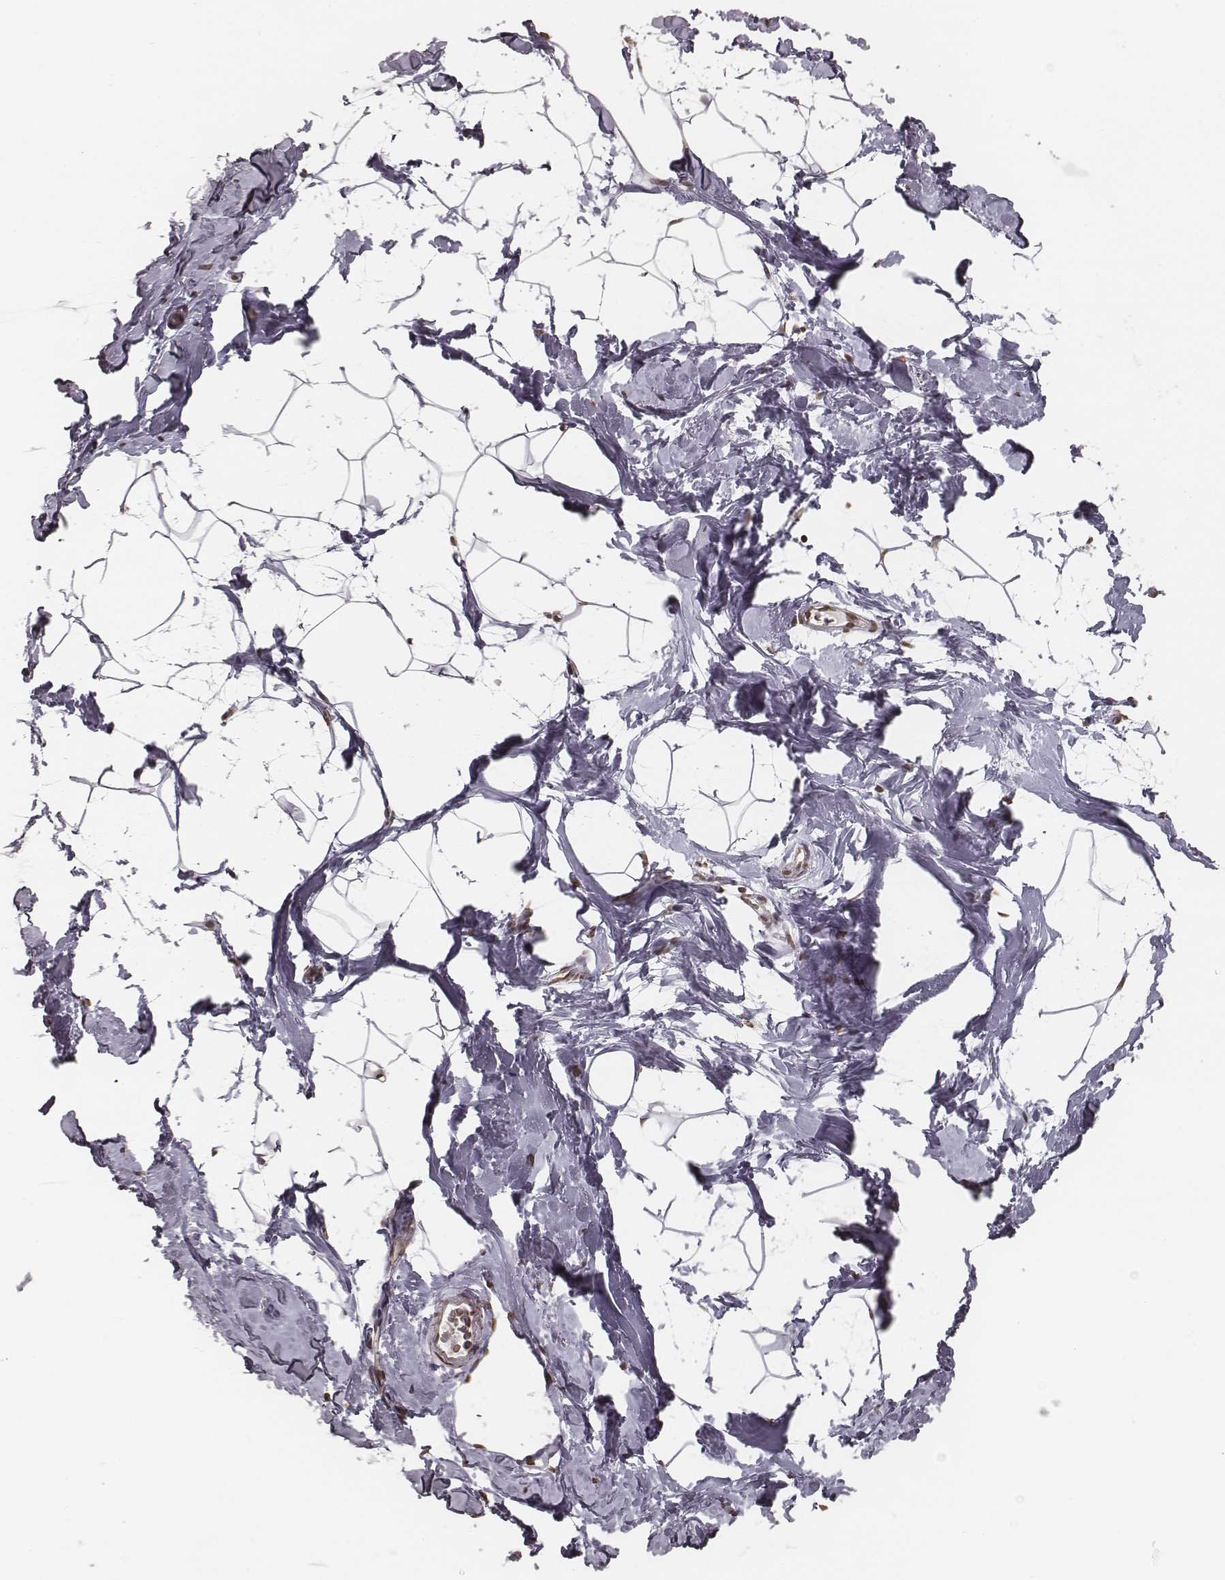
{"staining": {"intensity": "weak", "quantity": ">75%", "location": "nuclear"}, "tissue": "breast", "cell_type": "Adipocytes", "image_type": "normal", "snomed": [{"axis": "morphology", "description": "Normal tissue, NOS"}, {"axis": "topography", "description": "Breast"}], "caption": "Adipocytes display weak nuclear staining in about >75% of cells in unremarkable breast. (IHC, brightfield microscopy, high magnification).", "gene": "HMGA2", "patient": {"sex": "female", "age": 32}}